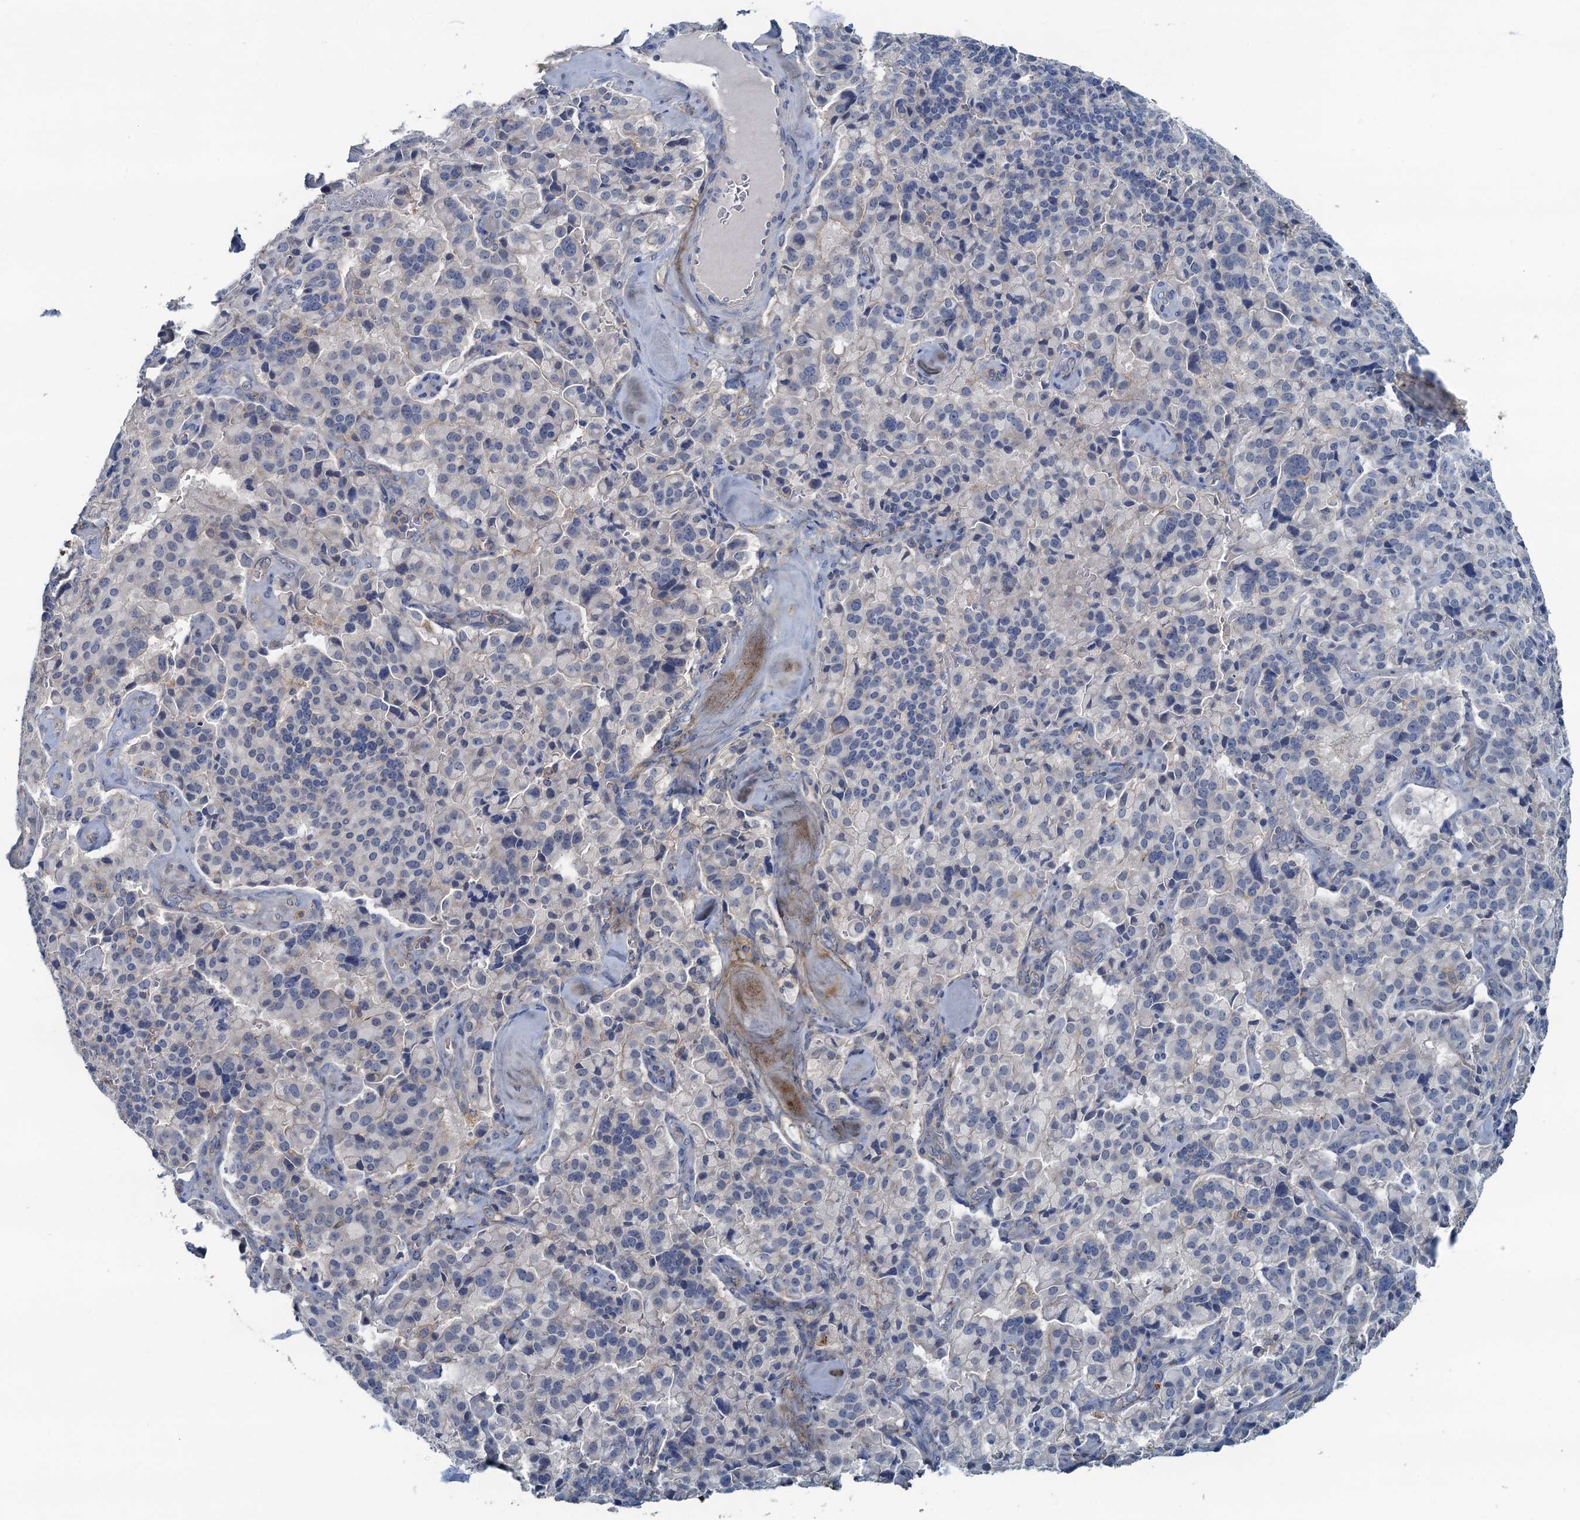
{"staining": {"intensity": "negative", "quantity": "none", "location": "none"}, "tissue": "pancreatic cancer", "cell_type": "Tumor cells", "image_type": "cancer", "snomed": [{"axis": "morphology", "description": "Adenocarcinoma, NOS"}, {"axis": "topography", "description": "Pancreas"}], "caption": "This is a photomicrograph of immunohistochemistry staining of adenocarcinoma (pancreatic), which shows no expression in tumor cells. (DAB (3,3'-diaminobenzidine) immunohistochemistry, high magnification).", "gene": "THAP10", "patient": {"sex": "male", "age": 65}}